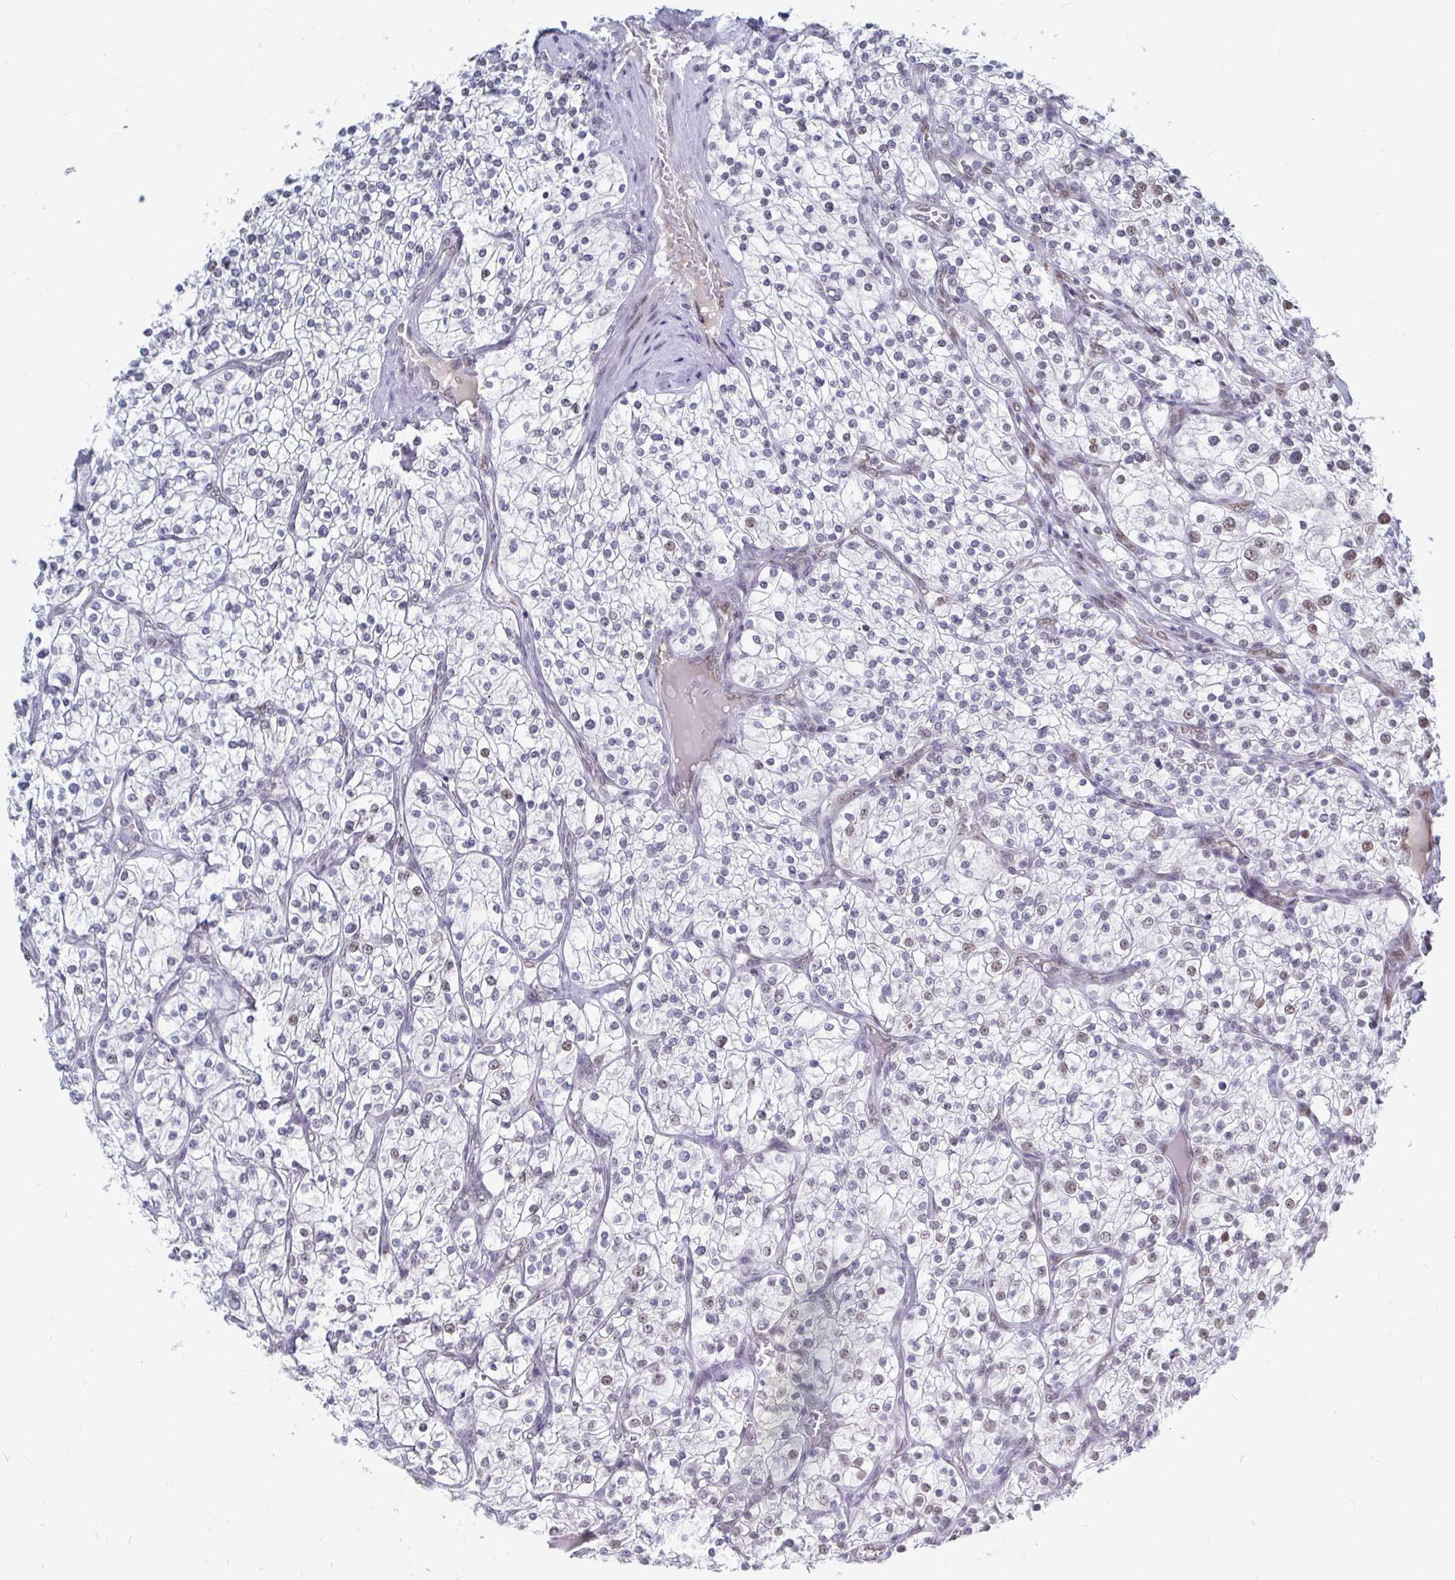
{"staining": {"intensity": "weak", "quantity": "<25%", "location": "nuclear"}, "tissue": "renal cancer", "cell_type": "Tumor cells", "image_type": "cancer", "snomed": [{"axis": "morphology", "description": "Adenocarcinoma, NOS"}, {"axis": "topography", "description": "Kidney"}], "caption": "Immunohistochemistry micrograph of neoplastic tissue: renal cancer stained with DAB reveals no significant protein staining in tumor cells. The staining was performed using DAB (3,3'-diaminobenzidine) to visualize the protein expression in brown, while the nuclei were stained in blue with hematoxylin (Magnification: 20x).", "gene": "TRIP12", "patient": {"sex": "male", "age": 80}}